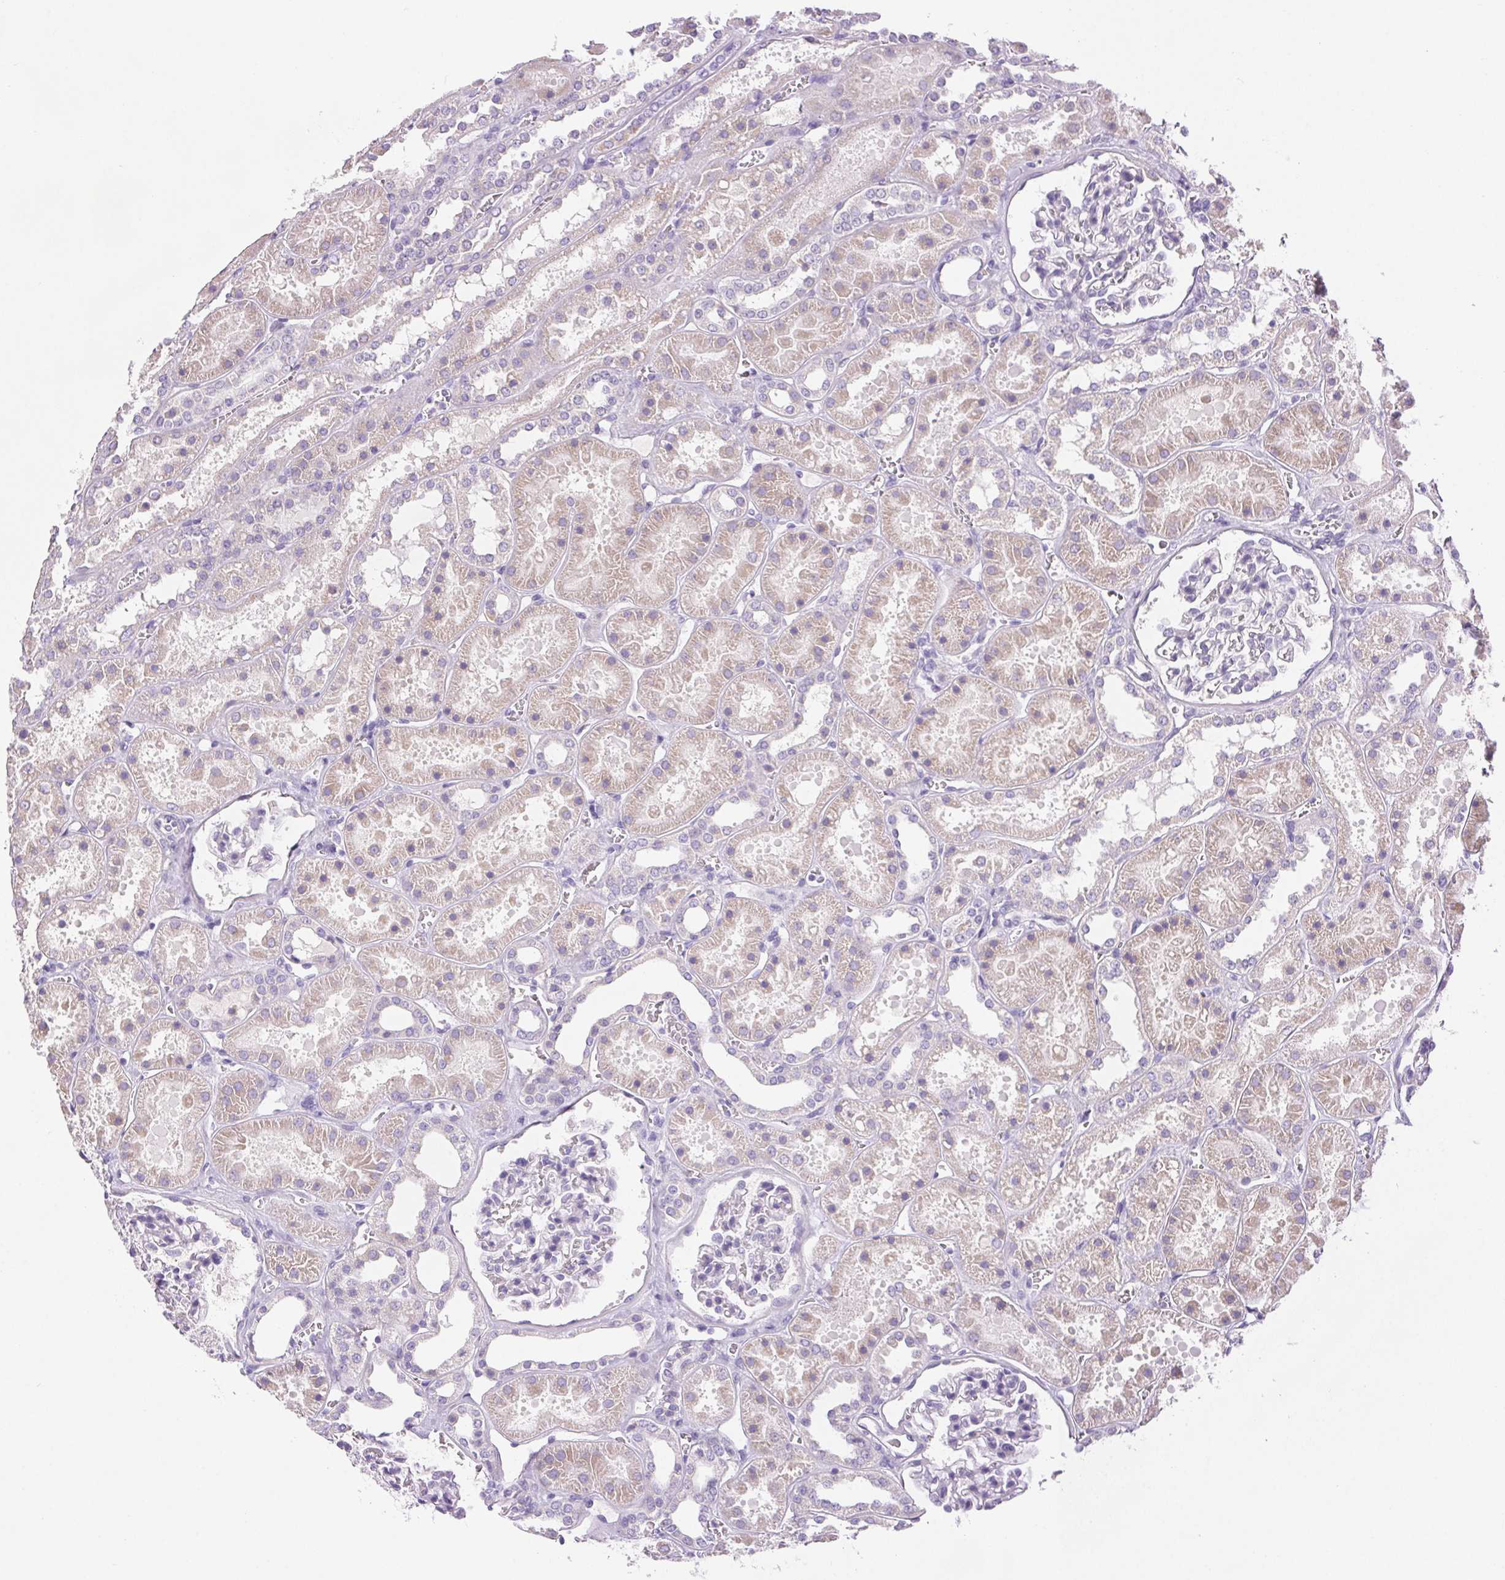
{"staining": {"intensity": "negative", "quantity": "none", "location": "none"}, "tissue": "kidney", "cell_type": "Cells in glomeruli", "image_type": "normal", "snomed": [{"axis": "morphology", "description": "Normal tissue, NOS"}, {"axis": "topography", "description": "Kidney"}], "caption": "This is an immunohistochemistry photomicrograph of benign kidney. There is no positivity in cells in glomeruli.", "gene": "ARHGAP11B", "patient": {"sex": "female", "age": 41}}